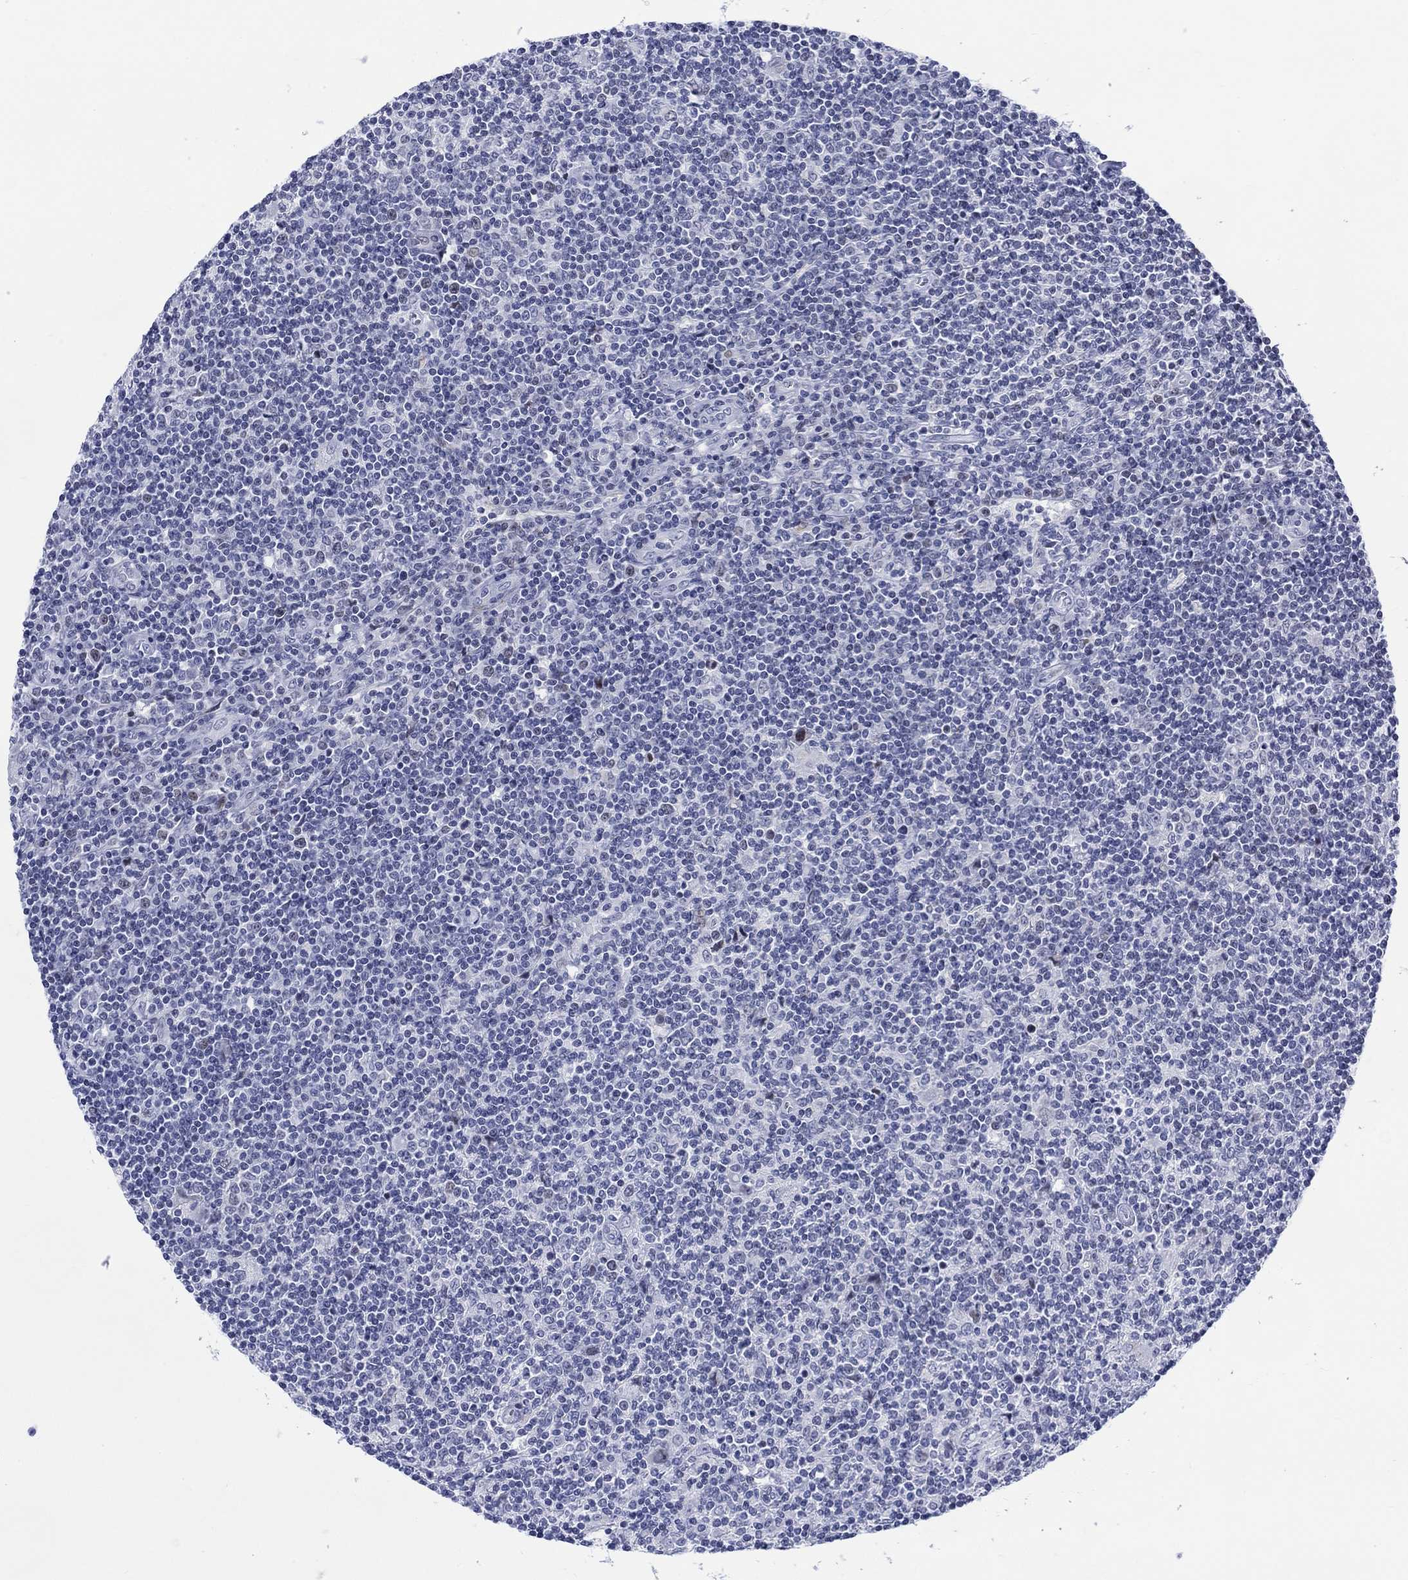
{"staining": {"intensity": "negative", "quantity": "none", "location": "none"}, "tissue": "lymphoma", "cell_type": "Tumor cells", "image_type": "cancer", "snomed": [{"axis": "morphology", "description": "Hodgkin's disease, NOS"}, {"axis": "topography", "description": "Lymph node"}], "caption": "The micrograph shows no significant expression in tumor cells of lymphoma.", "gene": "CDCA2", "patient": {"sex": "male", "age": 40}}